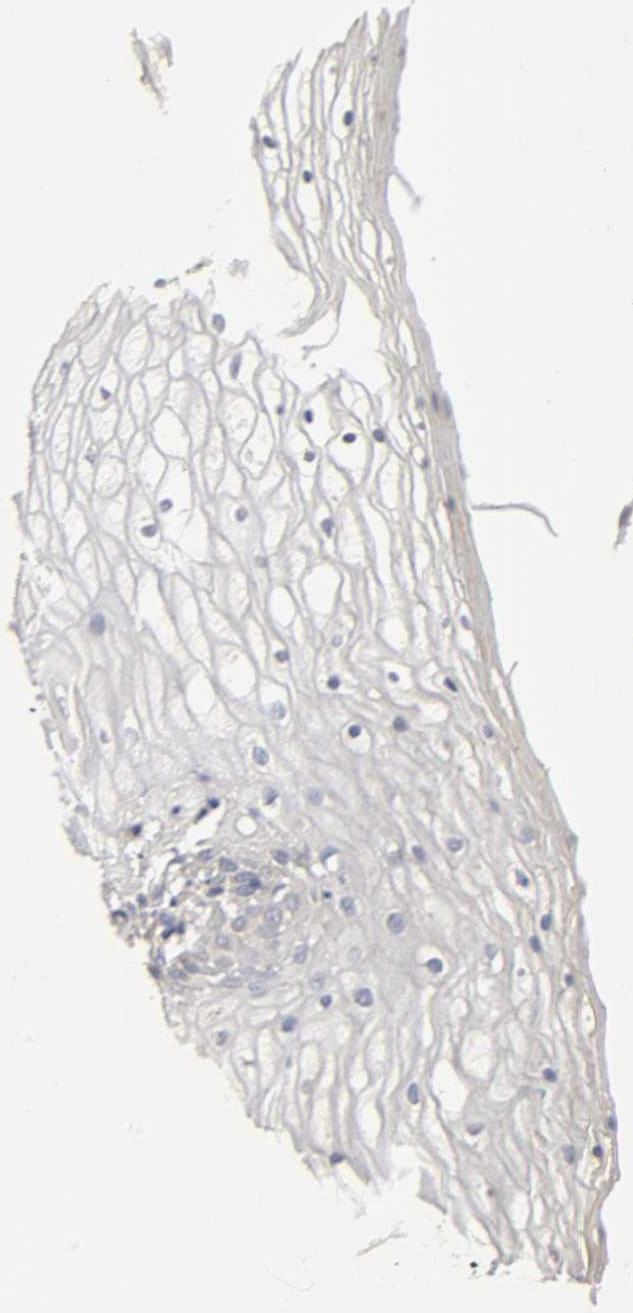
{"staining": {"intensity": "negative", "quantity": "none", "location": "none"}, "tissue": "vagina", "cell_type": "Squamous epithelial cells", "image_type": "normal", "snomed": [{"axis": "morphology", "description": "Normal tissue, NOS"}, {"axis": "topography", "description": "Vagina"}], "caption": "Histopathology image shows no protein expression in squamous epithelial cells of unremarkable vagina.", "gene": "SLC10A2", "patient": {"sex": "female", "age": 34}}